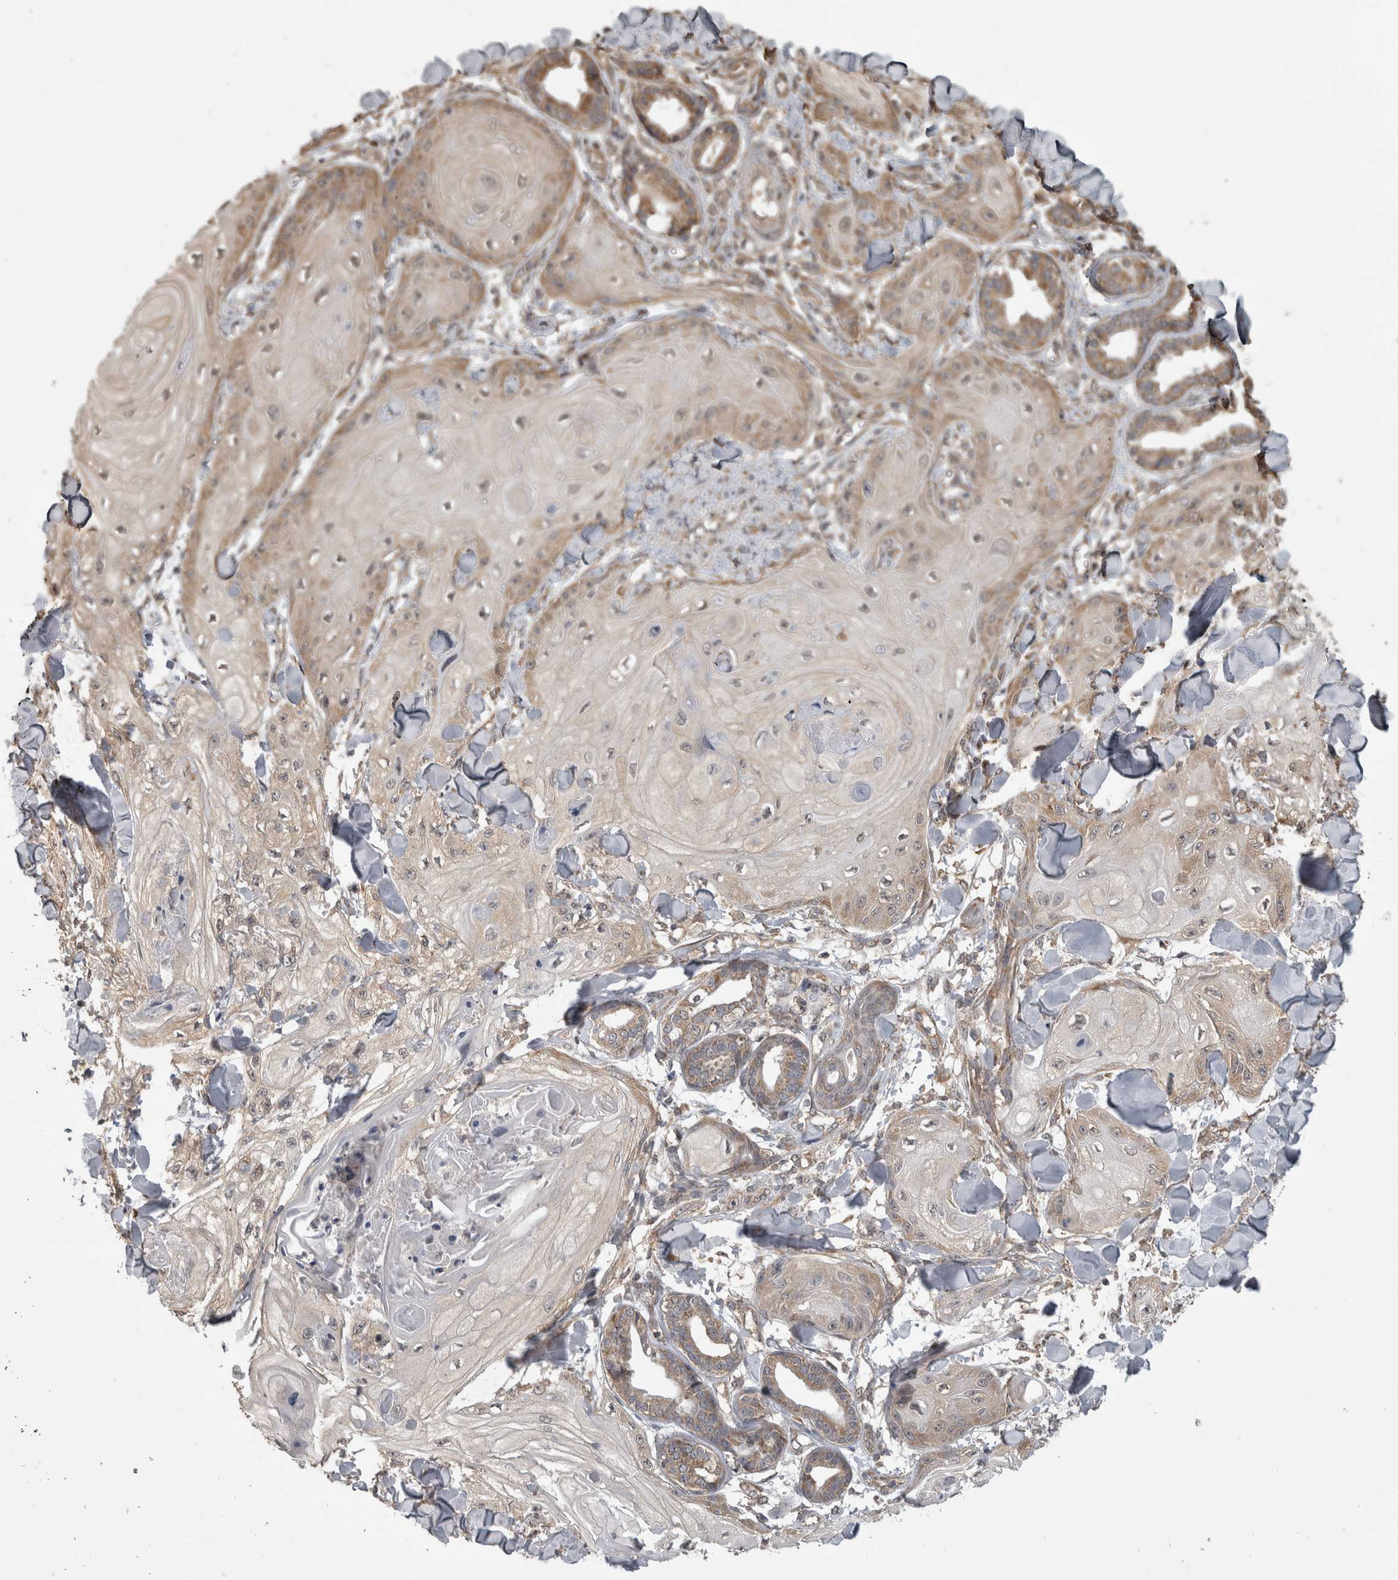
{"staining": {"intensity": "weak", "quantity": "<25%", "location": "cytoplasmic/membranous,nuclear"}, "tissue": "skin cancer", "cell_type": "Tumor cells", "image_type": "cancer", "snomed": [{"axis": "morphology", "description": "Squamous cell carcinoma, NOS"}, {"axis": "topography", "description": "Skin"}], "caption": "Protein analysis of skin squamous cell carcinoma shows no significant staining in tumor cells.", "gene": "ATXN2", "patient": {"sex": "male", "age": 74}}